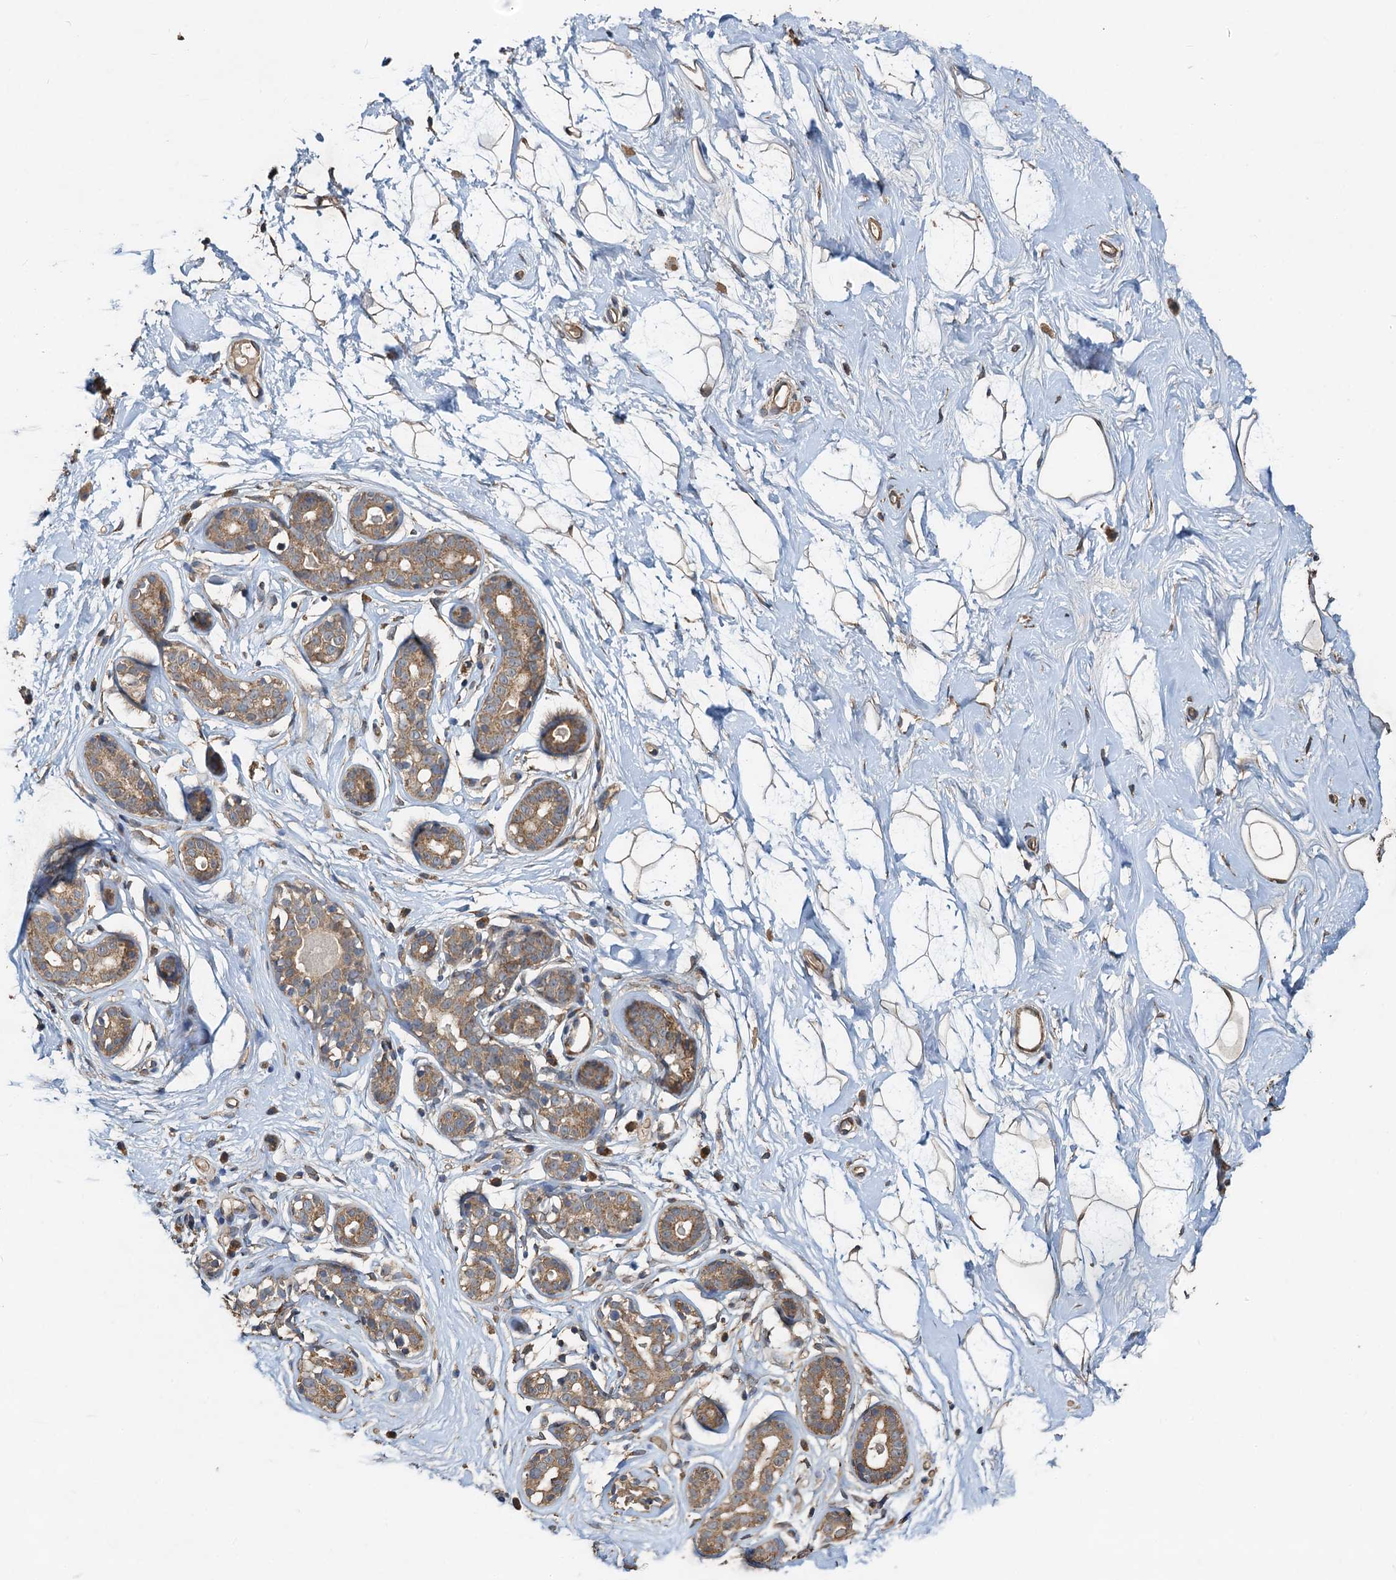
{"staining": {"intensity": "weak", "quantity": ">75%", "location": "cytoplasmic/membranous"}, "tissue": "breast", "cell_type": "Adipocytes", "image_type": "normal", "snomed": [{"axis": "morphology", "description": "Normal tissue, NOS"}, {"axis": "morphology", "description": "Adenoma, NOS"}, {"axis": "topography", "description": "Breast"}], "caption": "Approximately >75% of adipocytes in unremarkable human breast show weak cytoplasmic/membranous protein expression as visualized by brown immunohistochemical staining.", "gene": "HYI", "patient": {"sex": "female", "age": 23}}